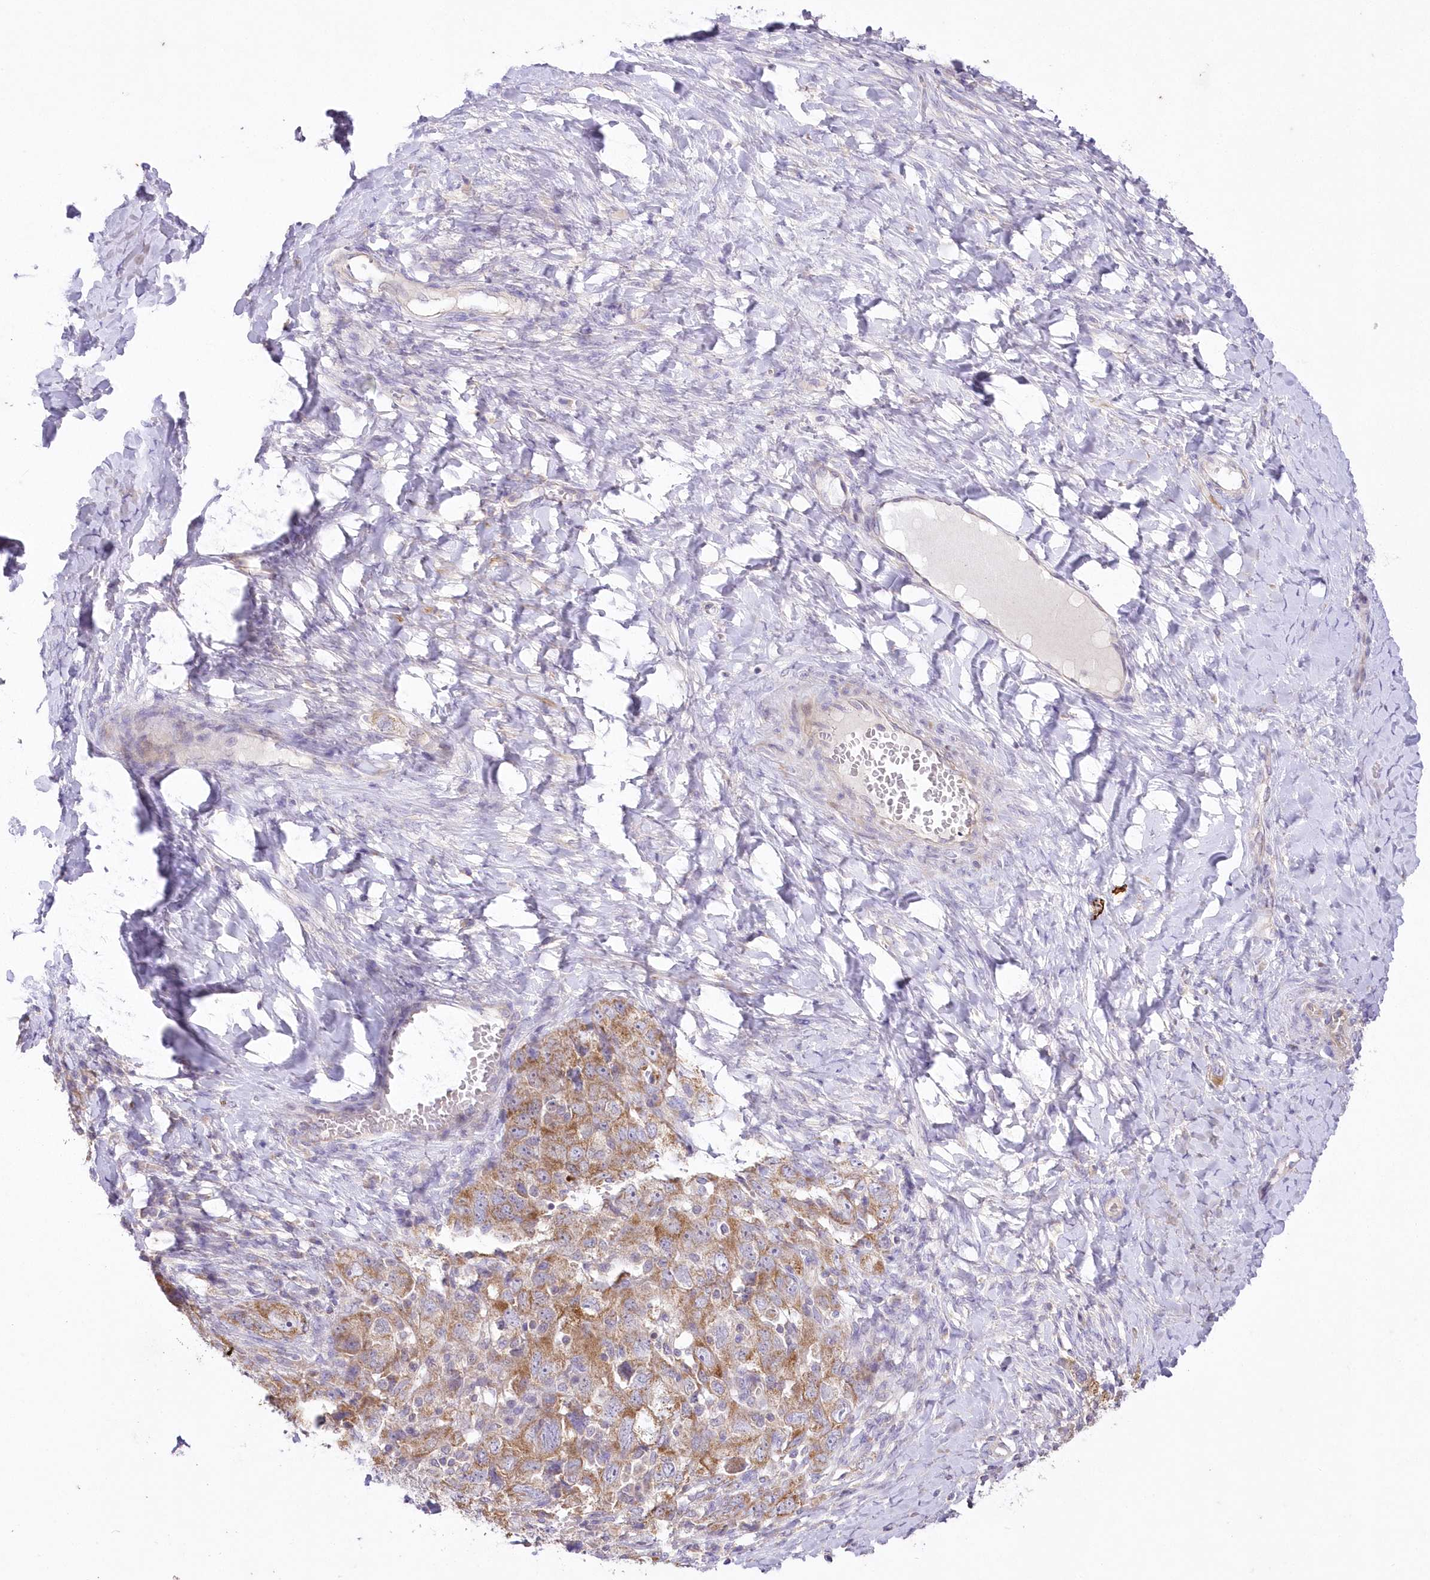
{"staining": {"intensity": "moderate", "quantity": ">75%", "location": "cytoplasmic/membranous"}, "tissue": "ovarian cancer", "cell_type": "Tumor cells", "image_type": "cancer", "snomed": [{"axis": "morphology", "description": "Carcinoma, NOS"}, {"axis": "morphology", "description": "Cystadenocarcinoma, serous, NOS"}, {"axis": "topography", "description": "Ovary"}], "caption": "High-power microscopy captured an immunohistochemistry (IHC) photomicrograph of ovarian cancer (carcinoma), revealing moderate cytoplasmic/membranous staining in about >75% of tumor cells.", "gene": "ITSN2", "patient": {"sex": "female", "age": 69}}